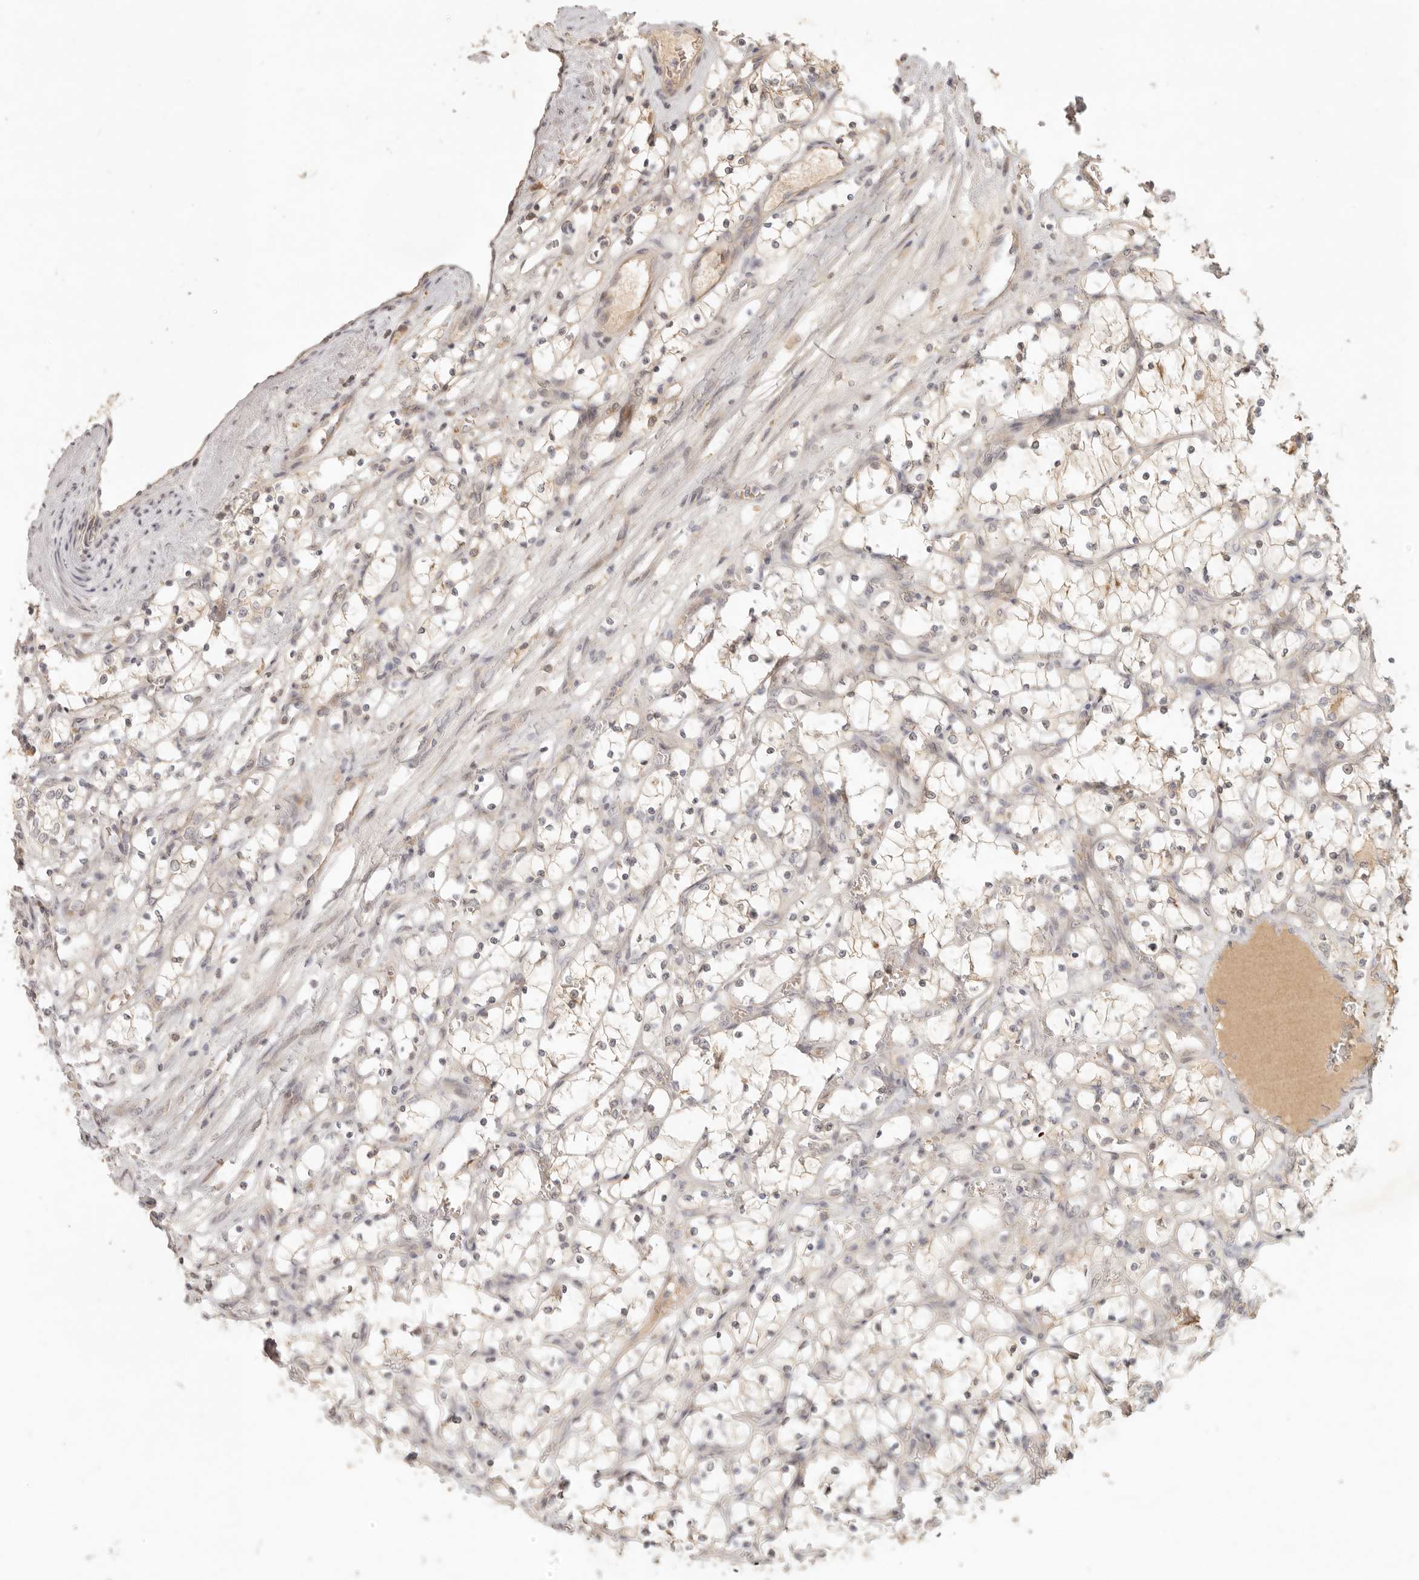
{"staining": {"intensity": "negative", "quantity": "none", "location": "none"}, "tissue": "renal cancer", "cell_type": "Tumor cells", "image_type": "cancer", "snomed": [{"axis": "morphology", "description": "Adenocarcinoma, NOS"}, {"axis": "topography", "description": "Kidney"}], "caption": "There is no significant staining in tumor cells of adenocarcinoma (renal).", "gene": "UBXN11", "patient": {"sex": "female", "age": 69}}